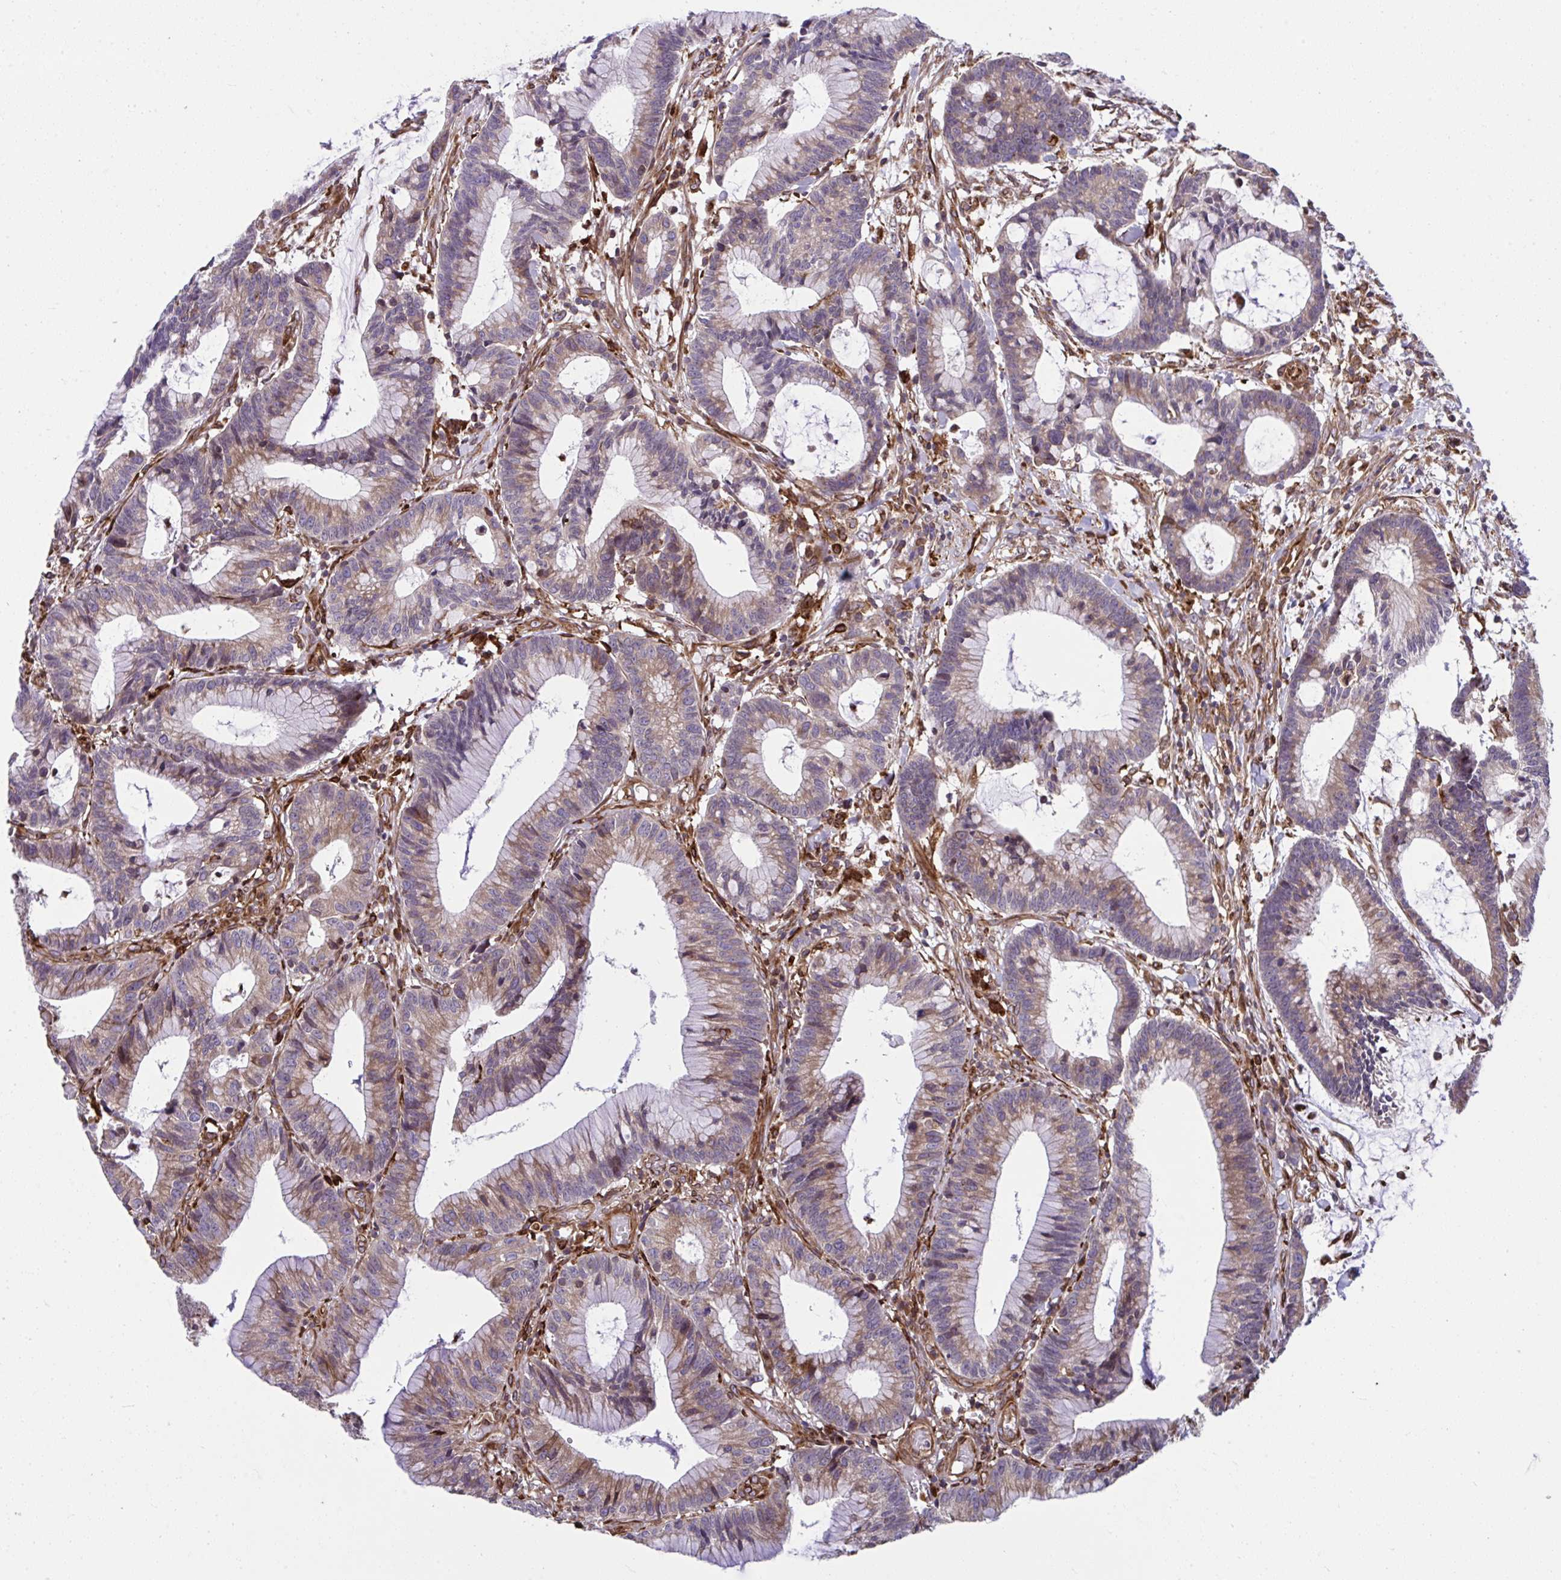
{"staining": {"intensity": "weak", "quantity": "25%-75%", "location": "cytoplasmic/membranous"}, "tissue": "colorectal cancer", "cell_type": "Tumor cells", "image_type": "cancer", "snomed": [{"axis": "morphology", "description": "Adenocarcinoma, NOS"}, {"axis": "topography", "description": "Colon"}], "caption": "Weak cytoplasmic/membranous positivity is seen in approximately 25%-75% of tumor cells in colorectal cancer.", "gene": "STIM2", "patient": {"sex": "female", "age": 78}}